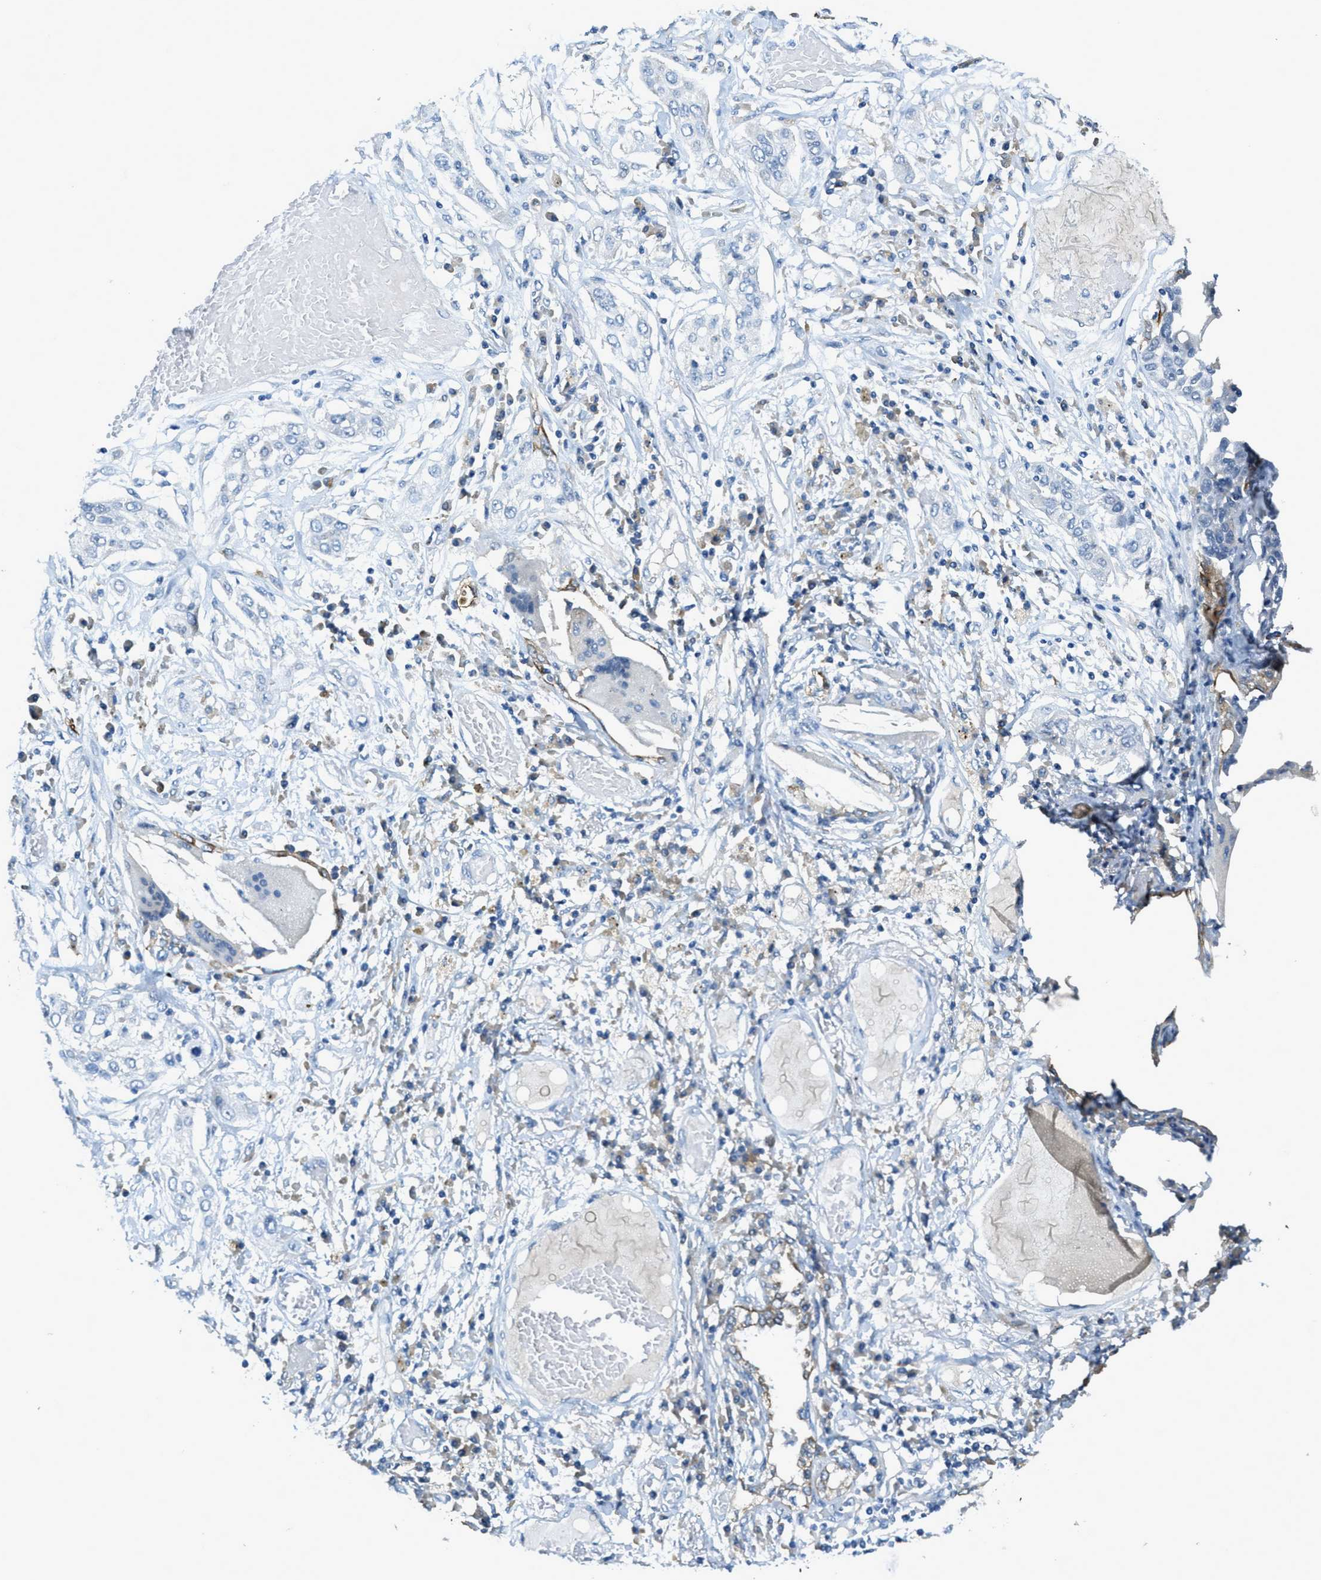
{"staining": {"intensity": "negative", "quantity": "none", "location": "none"}, "tissue": "lung cancer", "cell_type": "Tumor cells", "image_type": "cancer", "snomed": [{"axis": "morphology", "description": "Squamous cell carcinoma, NOS"}, {"axis": "topography", "description": "Lung"}], "caption": "Histopathology image shows no protein staining in tumor cells of squamous cell carcinoma (lung) tissue.", "gene": "KLHL8", "patient": {"sex": "male", "age": 71}}